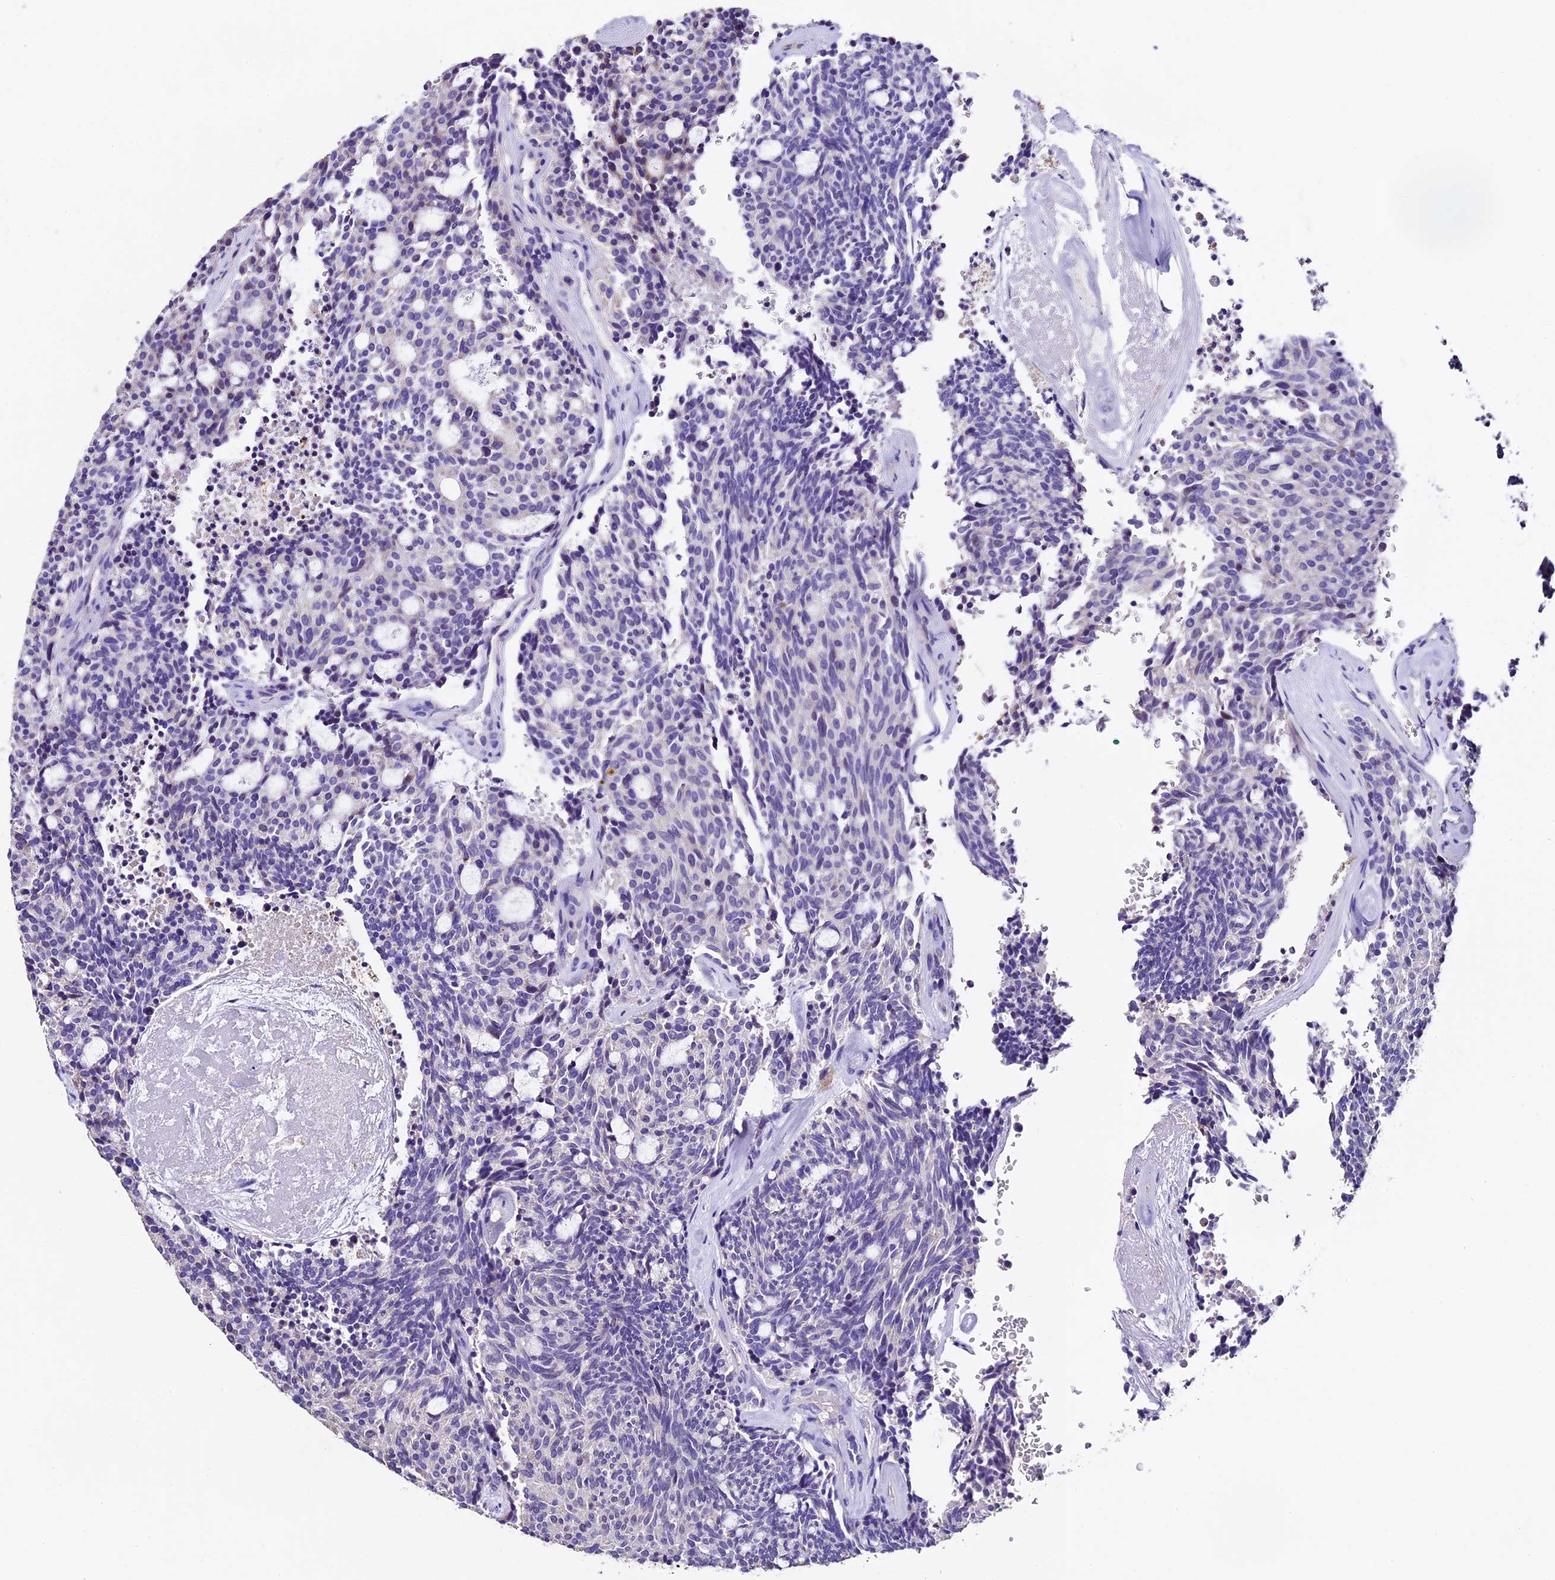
{"staining": {"intensity": "negative", "quantity": "none", "location": "none"}, "tissue": "carcinoid", "cell_type": "Tumor cells", "image_type": "cancer", "snomed": [{"axis": "morphology", "description": "Carcinoid, malignant, NOS"}, {"axis": "topography", "description": "Pancreas"}], "caption": "Tumor cells show no significant protein expression in malignant carcinoid.", "gene": "FBXW9", "patient": {"sex": "female", "age": 54}}